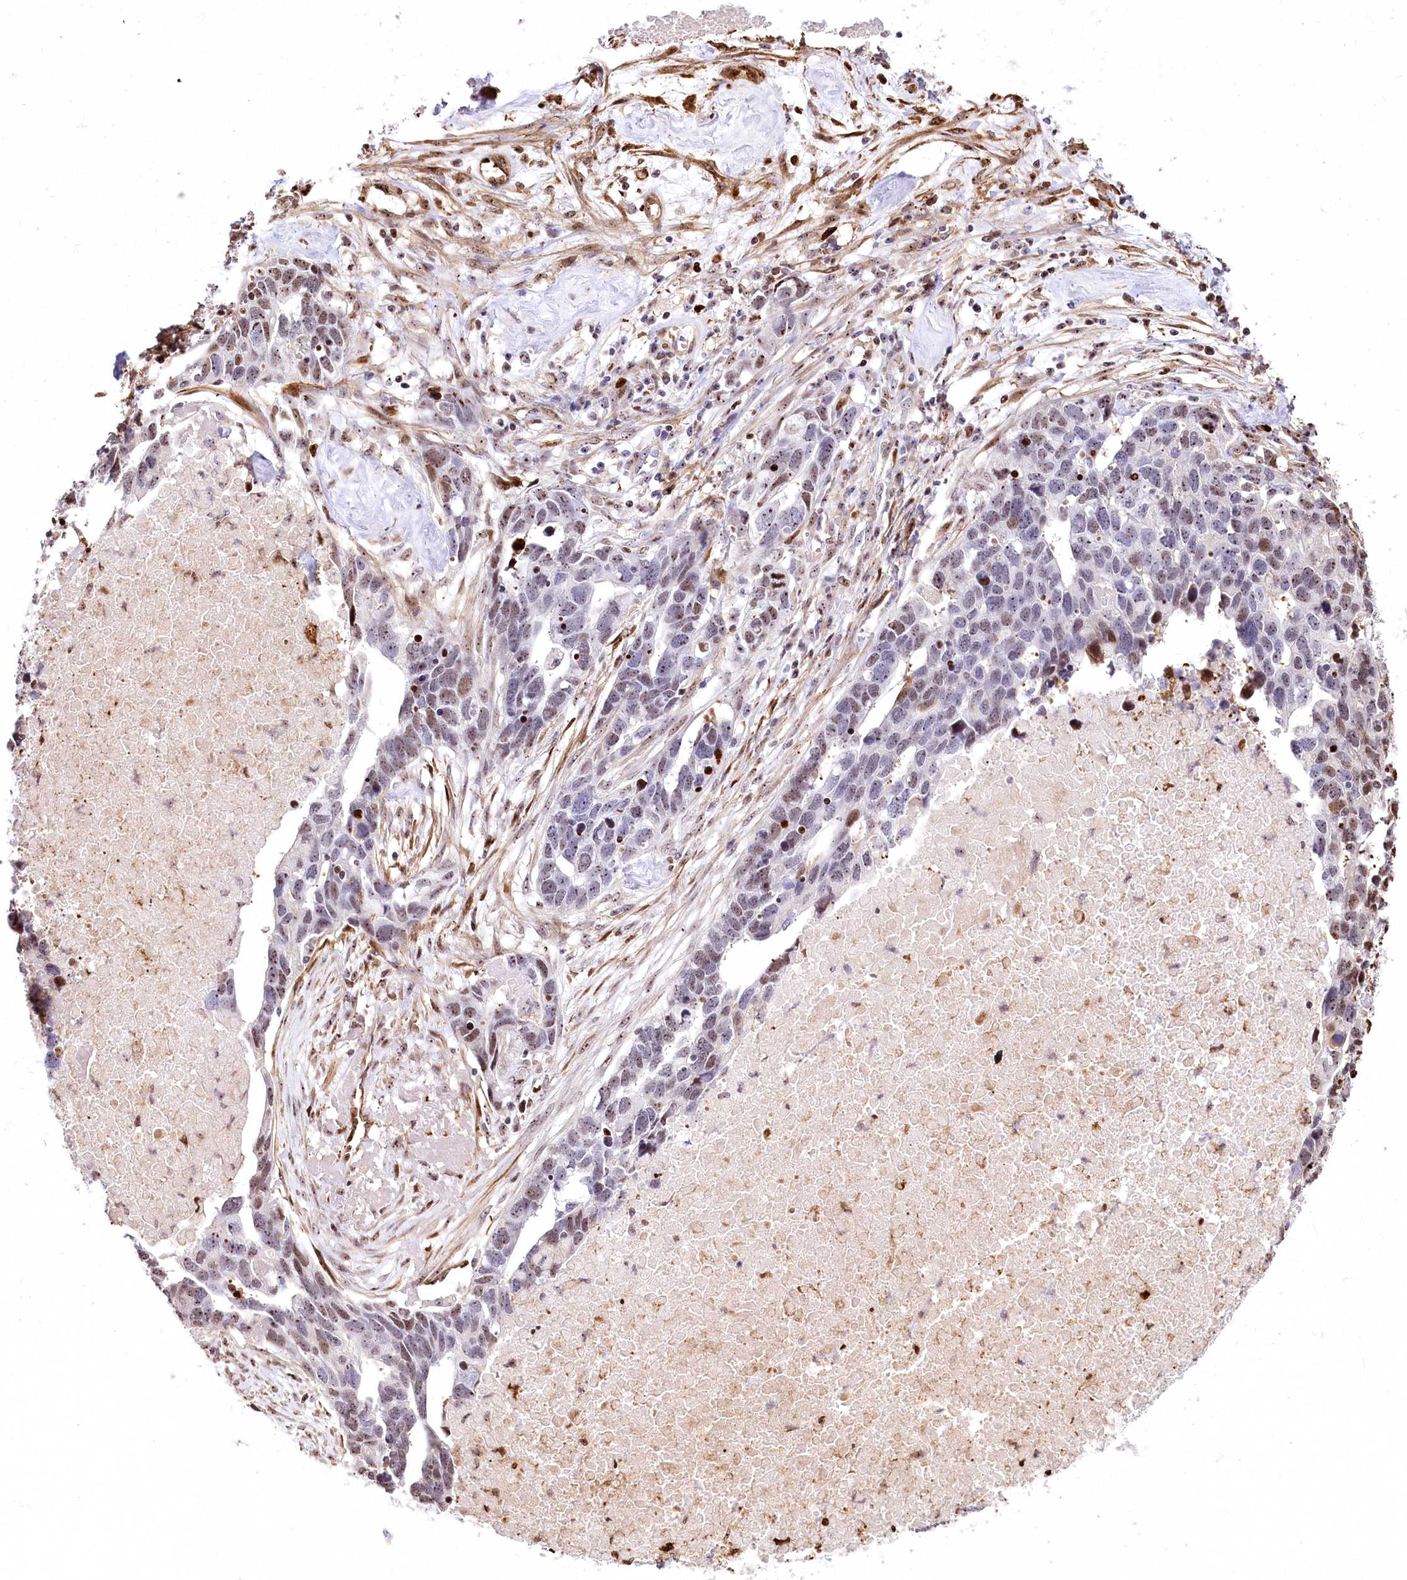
{"staining": {"intensity": "weak", "quantity": "25%-75%", "location": "nuclear"}, "tissue": "ovarian cancer", "cell_type": "Tumor cells", "image_type": "cancer", "snomed": [{"axis": "morphology", "description": "Cystadenocarcinoma, serous, NOS"}, {"axis": "topography", "description": "Ovary"}], "caption": "Immunohistochemistry (IHC) staining of ovarian serous cystadenocarcinoma, which demonstrates low levels of weak nuclear expression in about 25%-75% of tumor cells indicating weak nuclear protein expression. The staining was performed using DAB (3,3'-diaminobenzidine) (brown) for protein detection and nuclei were counterstained in hematoxylin (blue).", "gene": "PTMS", "patient": {"sex": "female", "age": 54}}